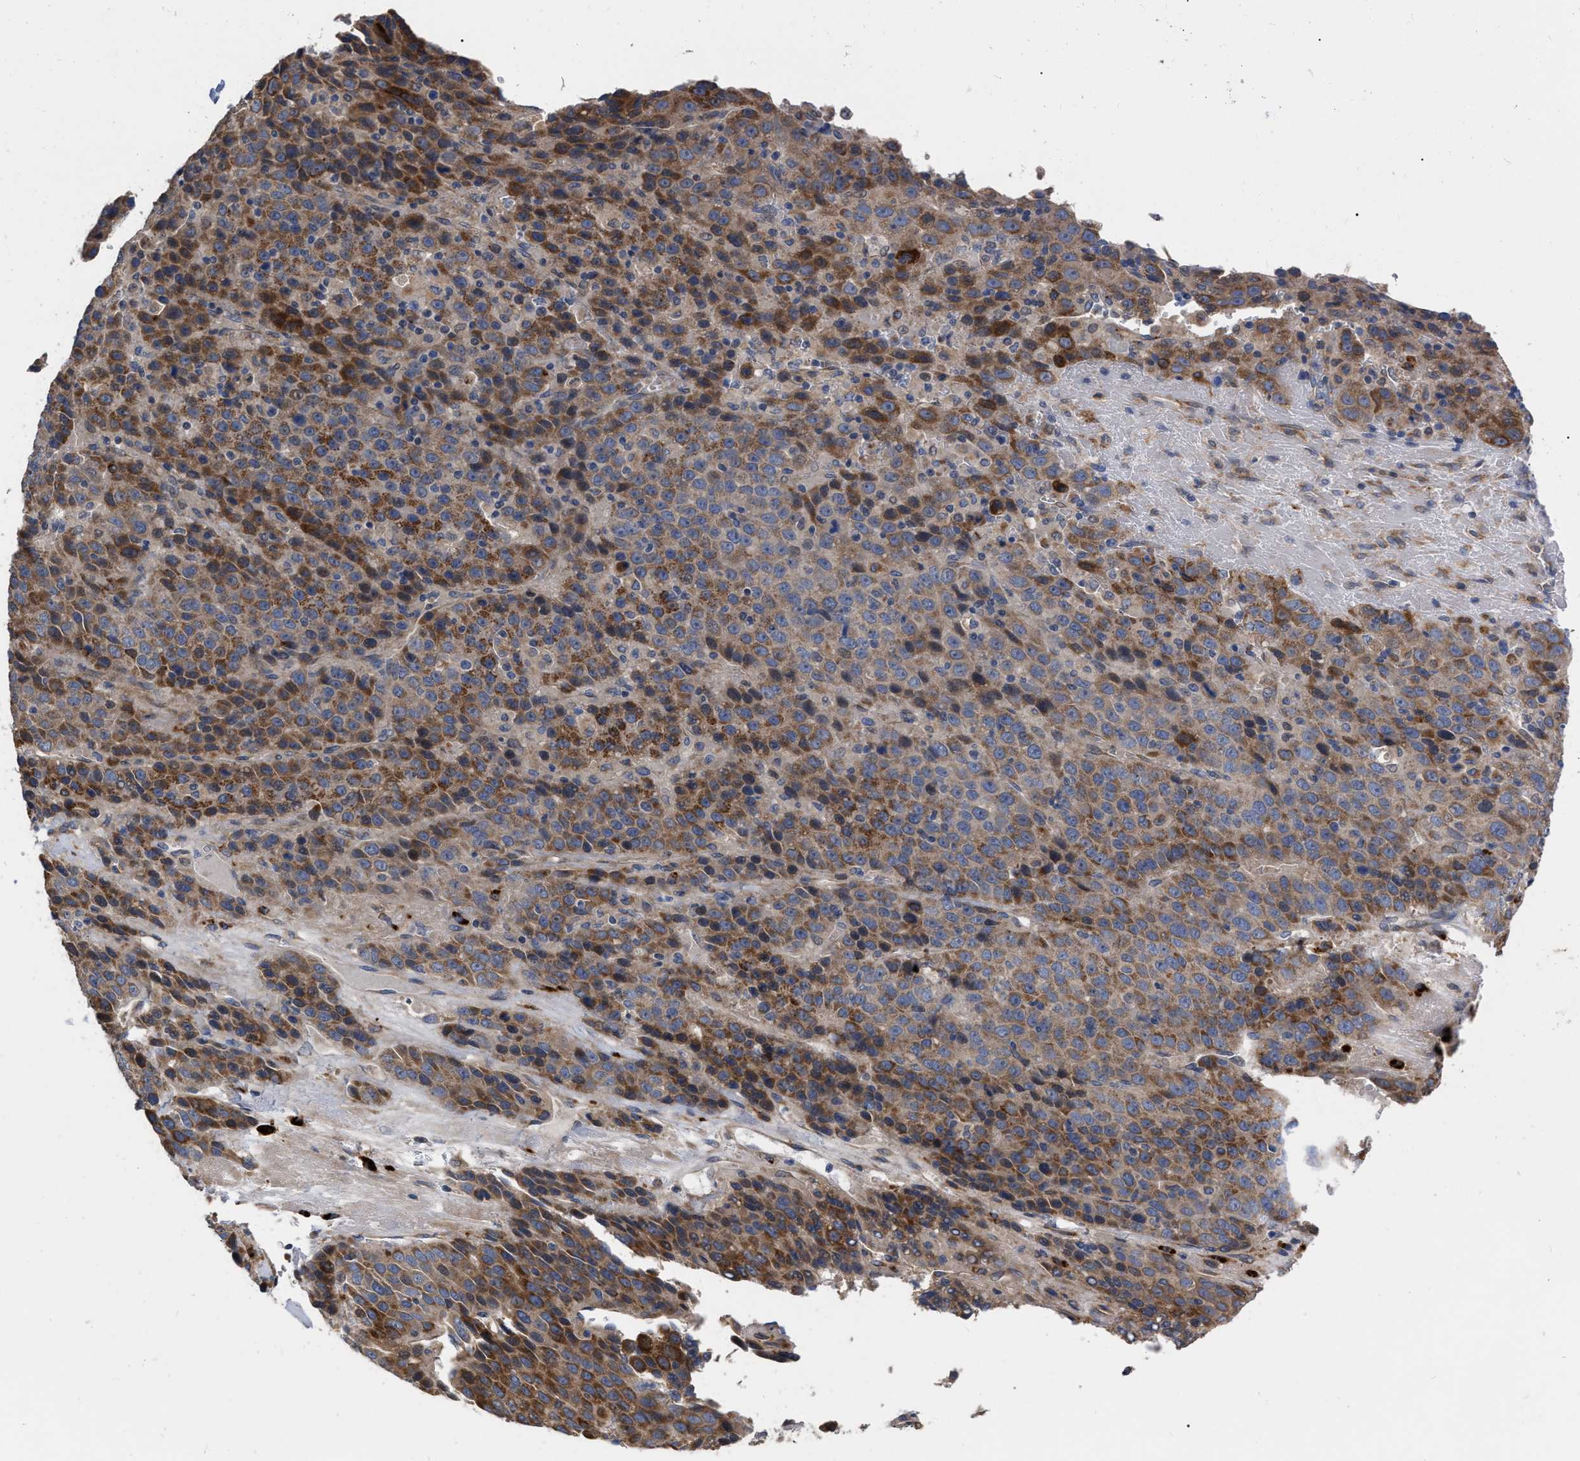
{"staining": {"intensity": "strong", "quantity": ">75%", "location": "cytoplasmic/membranous"}, "tissue": "liver cancer", "cell_type": "Tumor cells", "image_type": "cancer", "snomed": [{"axis": "morphology", "description": "Carcinoma, Hepatocellular, NOS"}, {"axis": "topography", "description": "Liver"}], "caption": "DAB (3,3'-diaminobenzidine) immunohistochemical staining of liver cancer (hepatocellular carcinoma) displays strong cytoplasmic/membranous protein staining in about >75% of tumor cells. (brown staining indicates protein expression, while blue staining denotes nuclei).", "gene": "MLST8", "patient": {"sex": "female", "age": 53}}